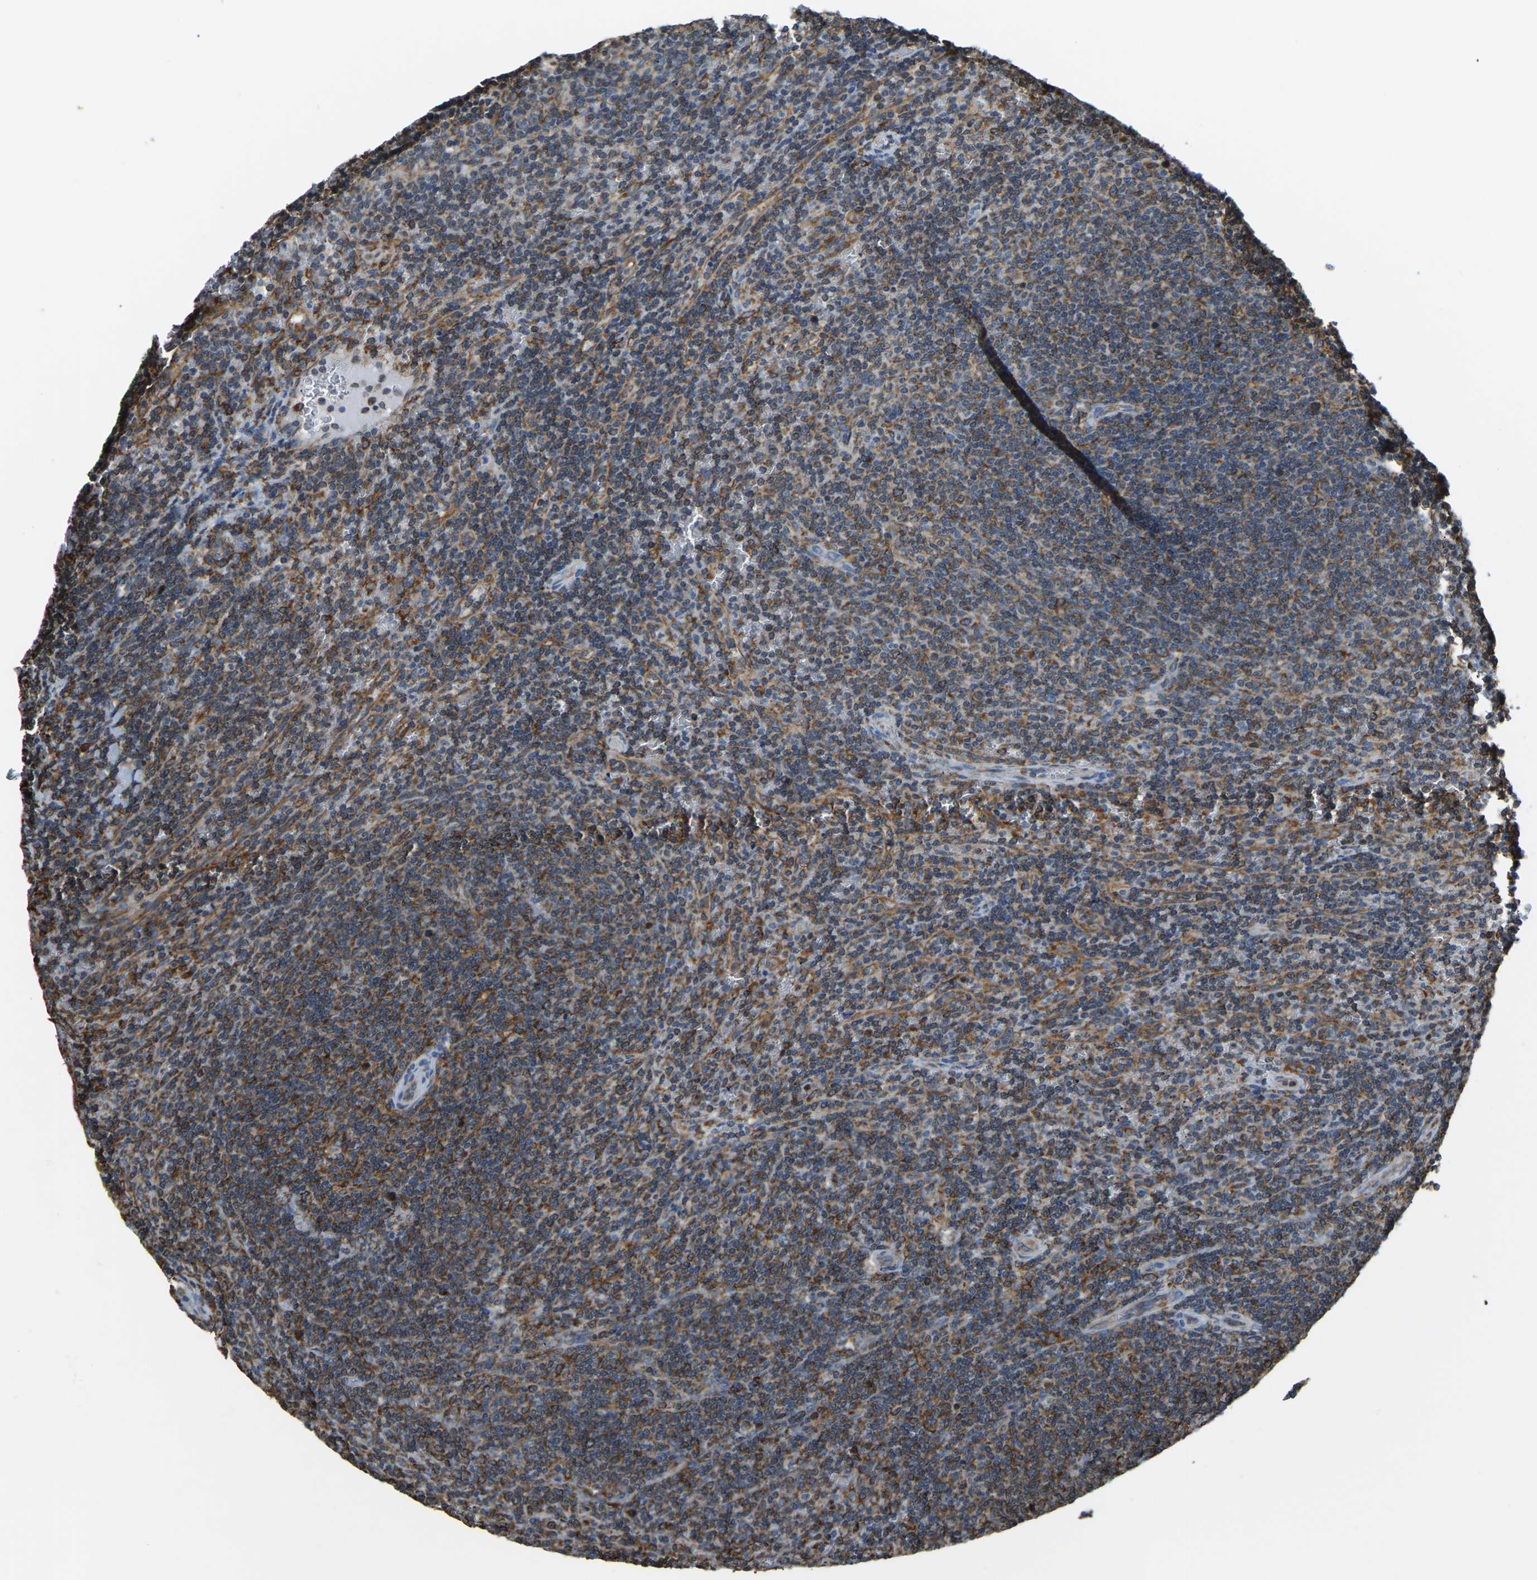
{"staining": {"intensity": "moderate", "quantity": "25%-75%", "location": "cytoplasmic/membranous"}, "tissue": "lymphoma", "cell_type": "Tumor cells", "image_type": "cancer", "snomed": [{"axis": "morphology", "description": "Malignant lymphoma, non-Hodgkin's type, Low grade"}, {"axis": "topography", "description": "Spleen"}], "caption": "Brown immunohistochemical staining in human lymphoma shows moderate cytoplasmic/membranous staining in about 25%-75% of tumor cells.", "gene": "RNF115", "patient": {"sex": "female", "age": 50}}